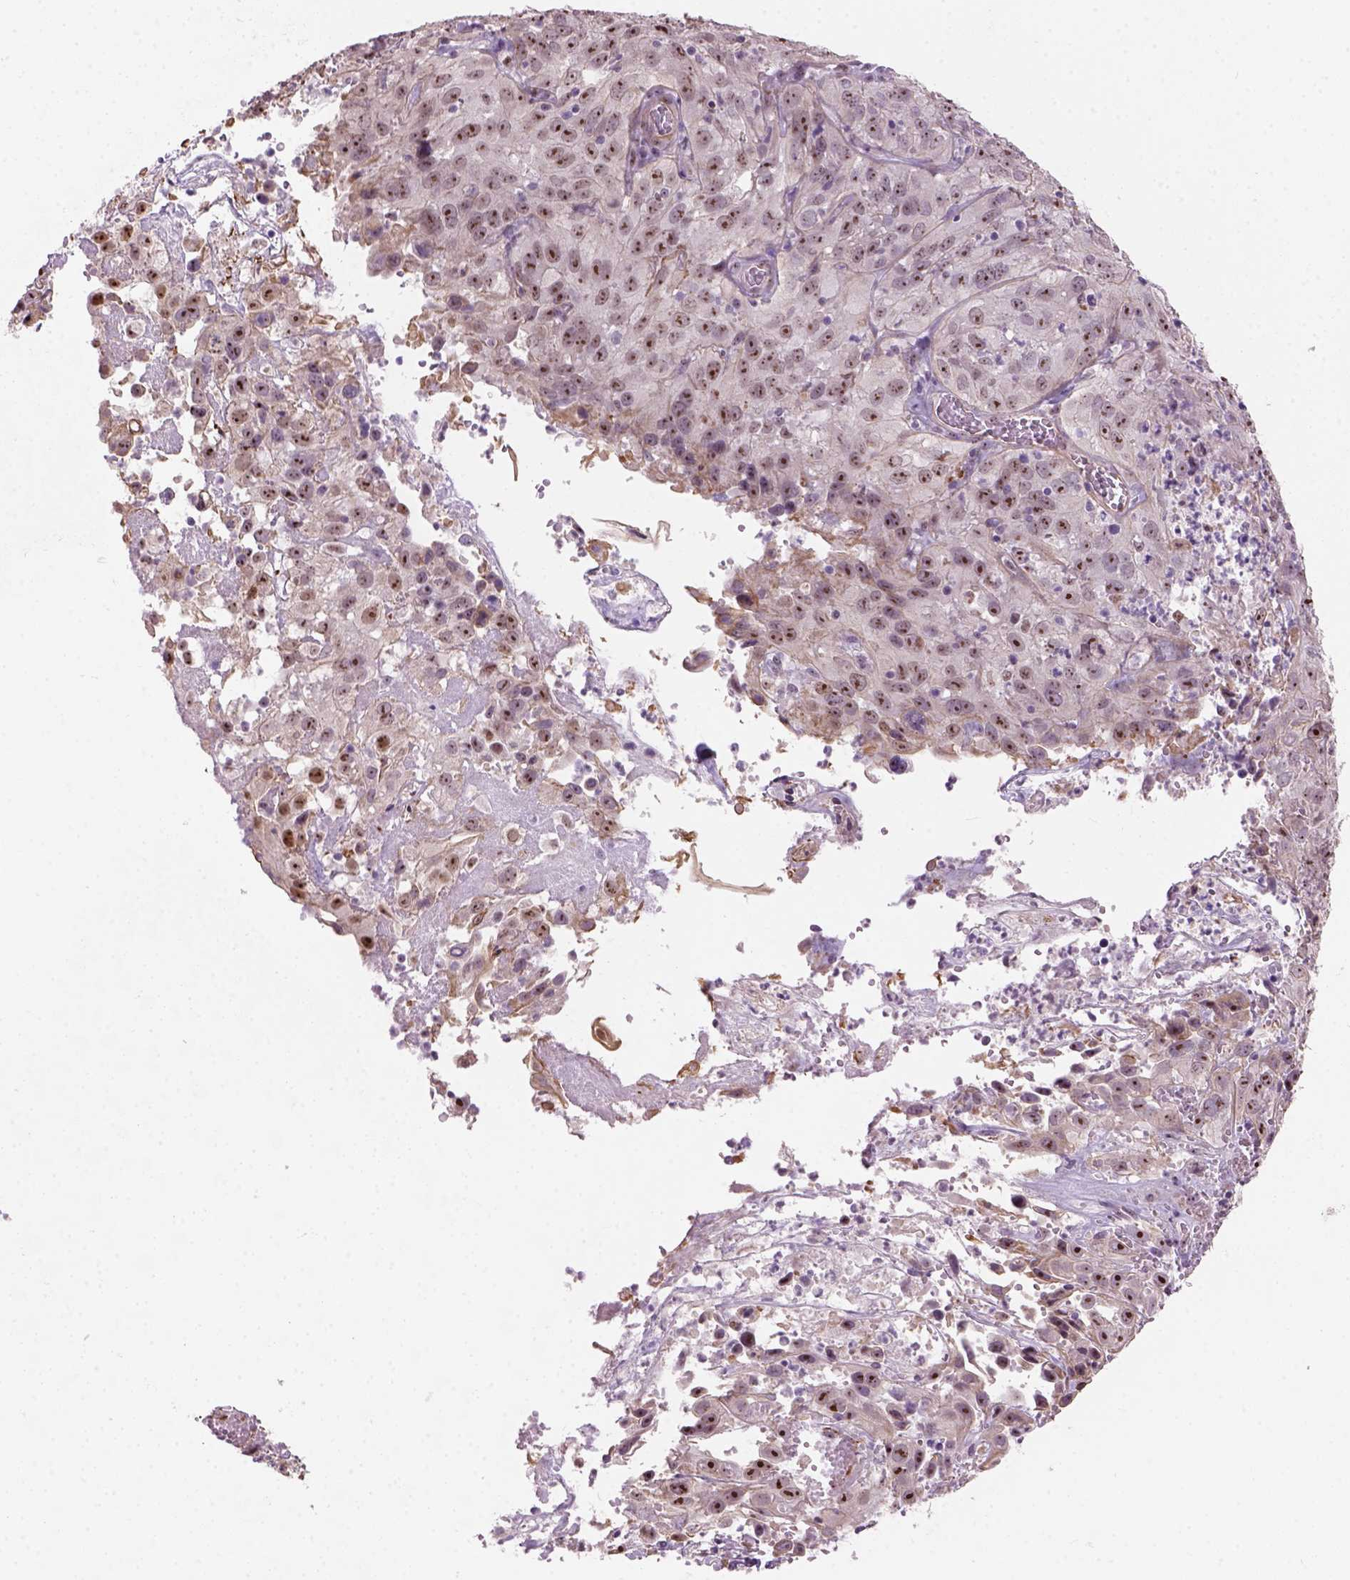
{"staining": {"intensity": "strong", "quantity": ">75%", "location": "nuclear"}, "tissue": "cervical cancer", "cell_type": "Tumor cells", "image_type": "cancer", "snomed": [{"axis": "morphology", "description": "Squamous cell carcinoma, NOS"}, {"axis": "topography", "description": "Cervix"}], "caption": "Immunohistochemical staining of human cervical squamous cell carcinoma demonstrates high levels of strong nuclear protein positivity in about >75% of tumor cells.", "gene": "RRS1", "patient": {"sex": "female", "age": 32}}